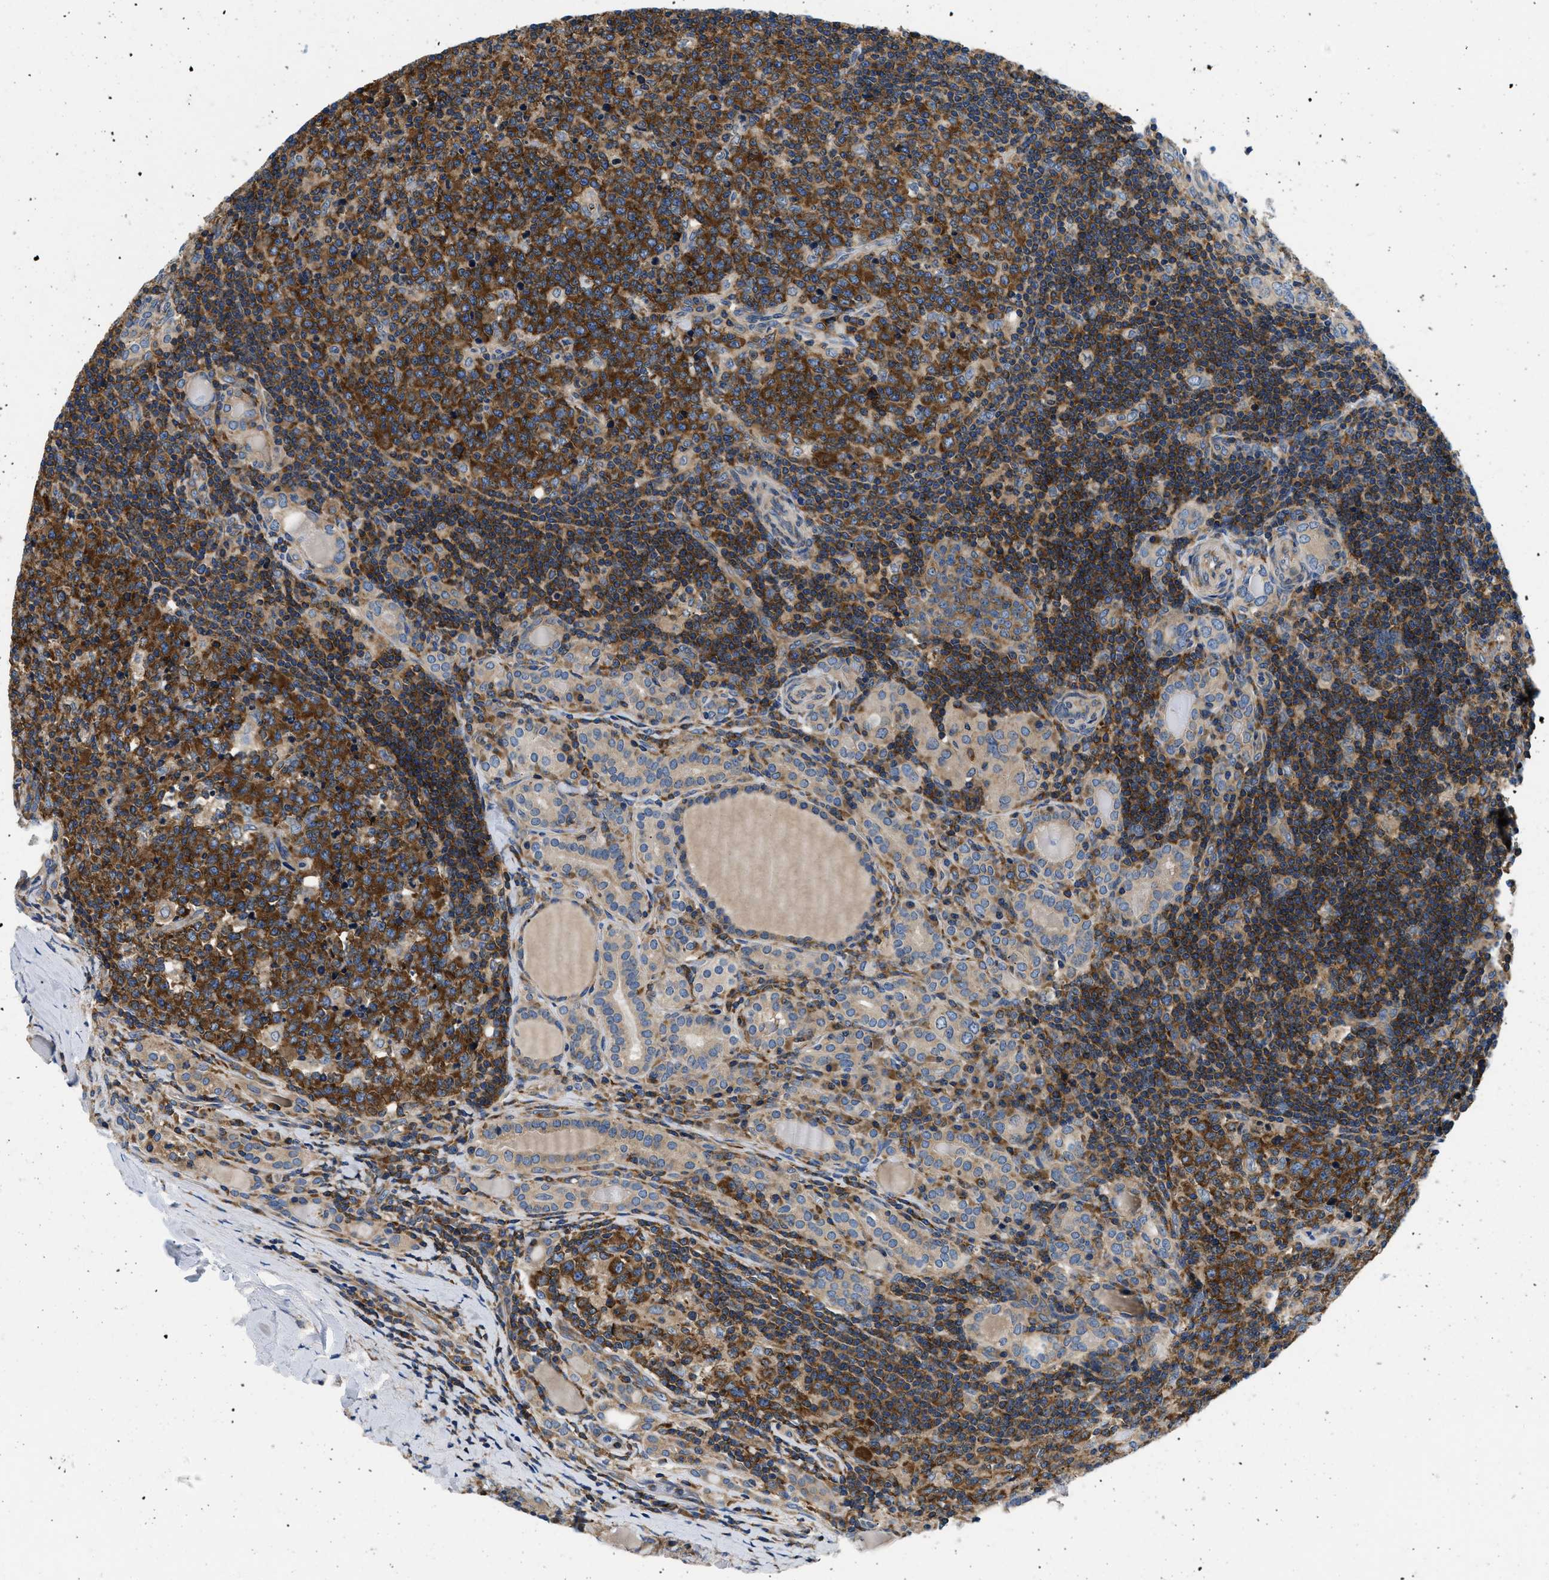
{"staining": {"intensity": "strong", "quantity": "25%-75%", "location": "cytoplasmic/membranous"}, "tissue": "thyroid cancer", "cell_type": "Tumor cells", "image_type": "cancer", "snomed": [{"axis": "morphology", "description": "Papillary adenocarcinoma, NOS"}, {"axis": "topography", "description": "Thyroid gland"}], "caption": "Immunohistochemical staining of thyroid papillary adenocarcinoma displays high levels of strong cytoplasmic/membranous expression in about 25%-75% of tumor cells.", "gene": "ABCF1", "patient": {"sex": "female", "age": 42}}